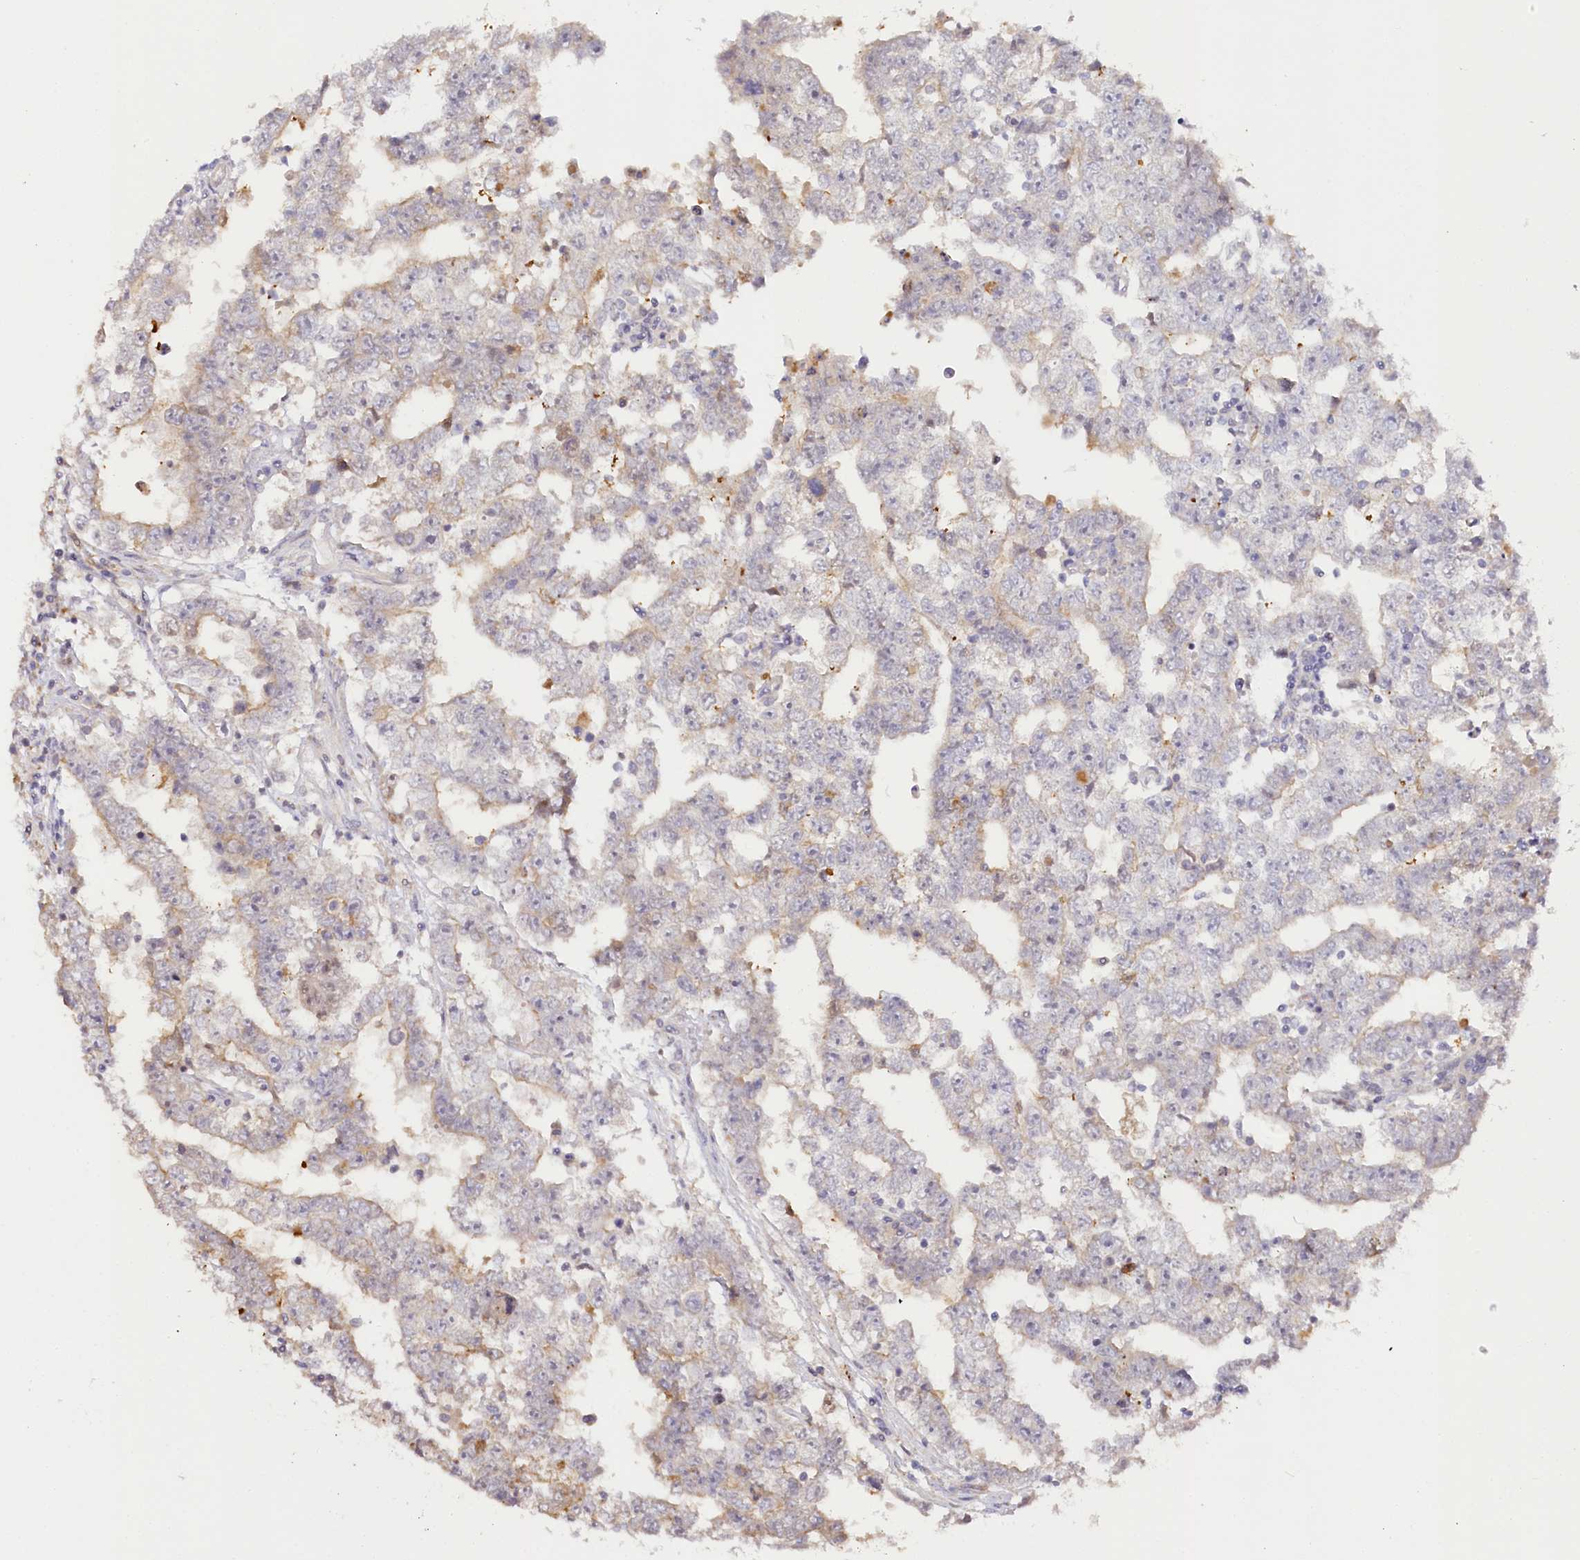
{"staining": {"intensity": "negative", "quantity": "none", "location": "none"}, "tissue": "testis cancer", "cell_type": "Tumor cells", "image_type": "cancer", "snomed": [{"axis": "morphology", "description": "Carcinoma, Embryonal, NOS"}, {"axis": "topography", "description": "Testis"}], "caption": "This is an immunohistochemistry (IHC) photomicrograph of human testis embryonal carcinoma. There is no expression in tumor cells.", "gene": "SLC6A11", "patient": {"sex": "male", "age": 25}}